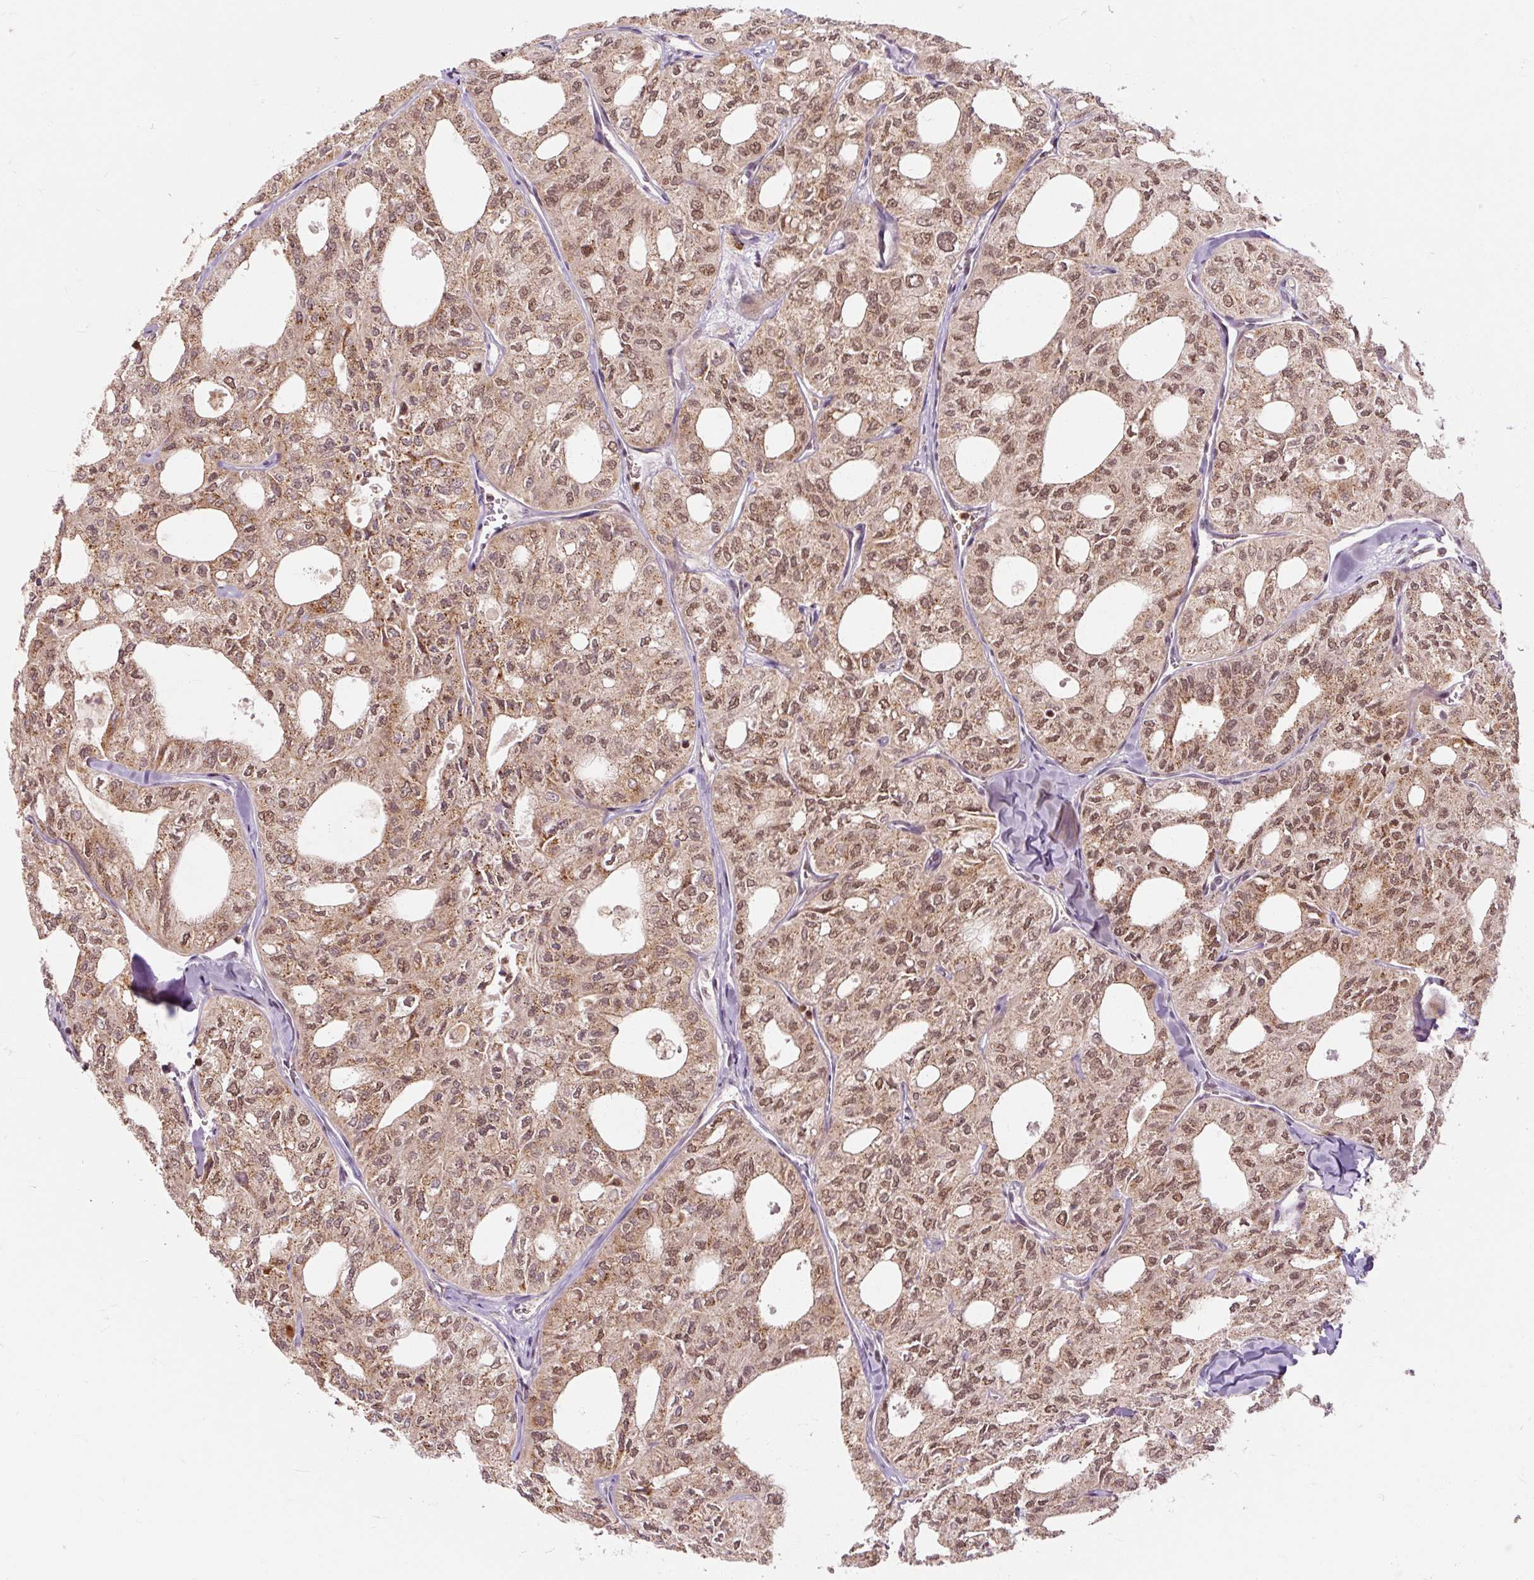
{"staining": {"intensity": "moderate", "quantity": ">75%", "location": "cytoplasmic/membranous,nuclear"}, "tissue": "thyroid cancer", "cell_type": "Tumor cells", "image_type": "cancer", "snomed": [{"axis": "morphology", "description": "Follicular adenoma carcinoma, NOS"}, {"axis": "topography", "description": "Thyroid gland"}], "caption": "Thyroid follicular adenoma carcinoma stained with DAB (3,3'-diaminobenzidine) IHC shows medium levels of moderate cytoplasmic/membranous and nuclear positivity in approximately >75% of tumor cells.", "gene": "CSTF1", "patient": {"sex": "male", "age": 75}}